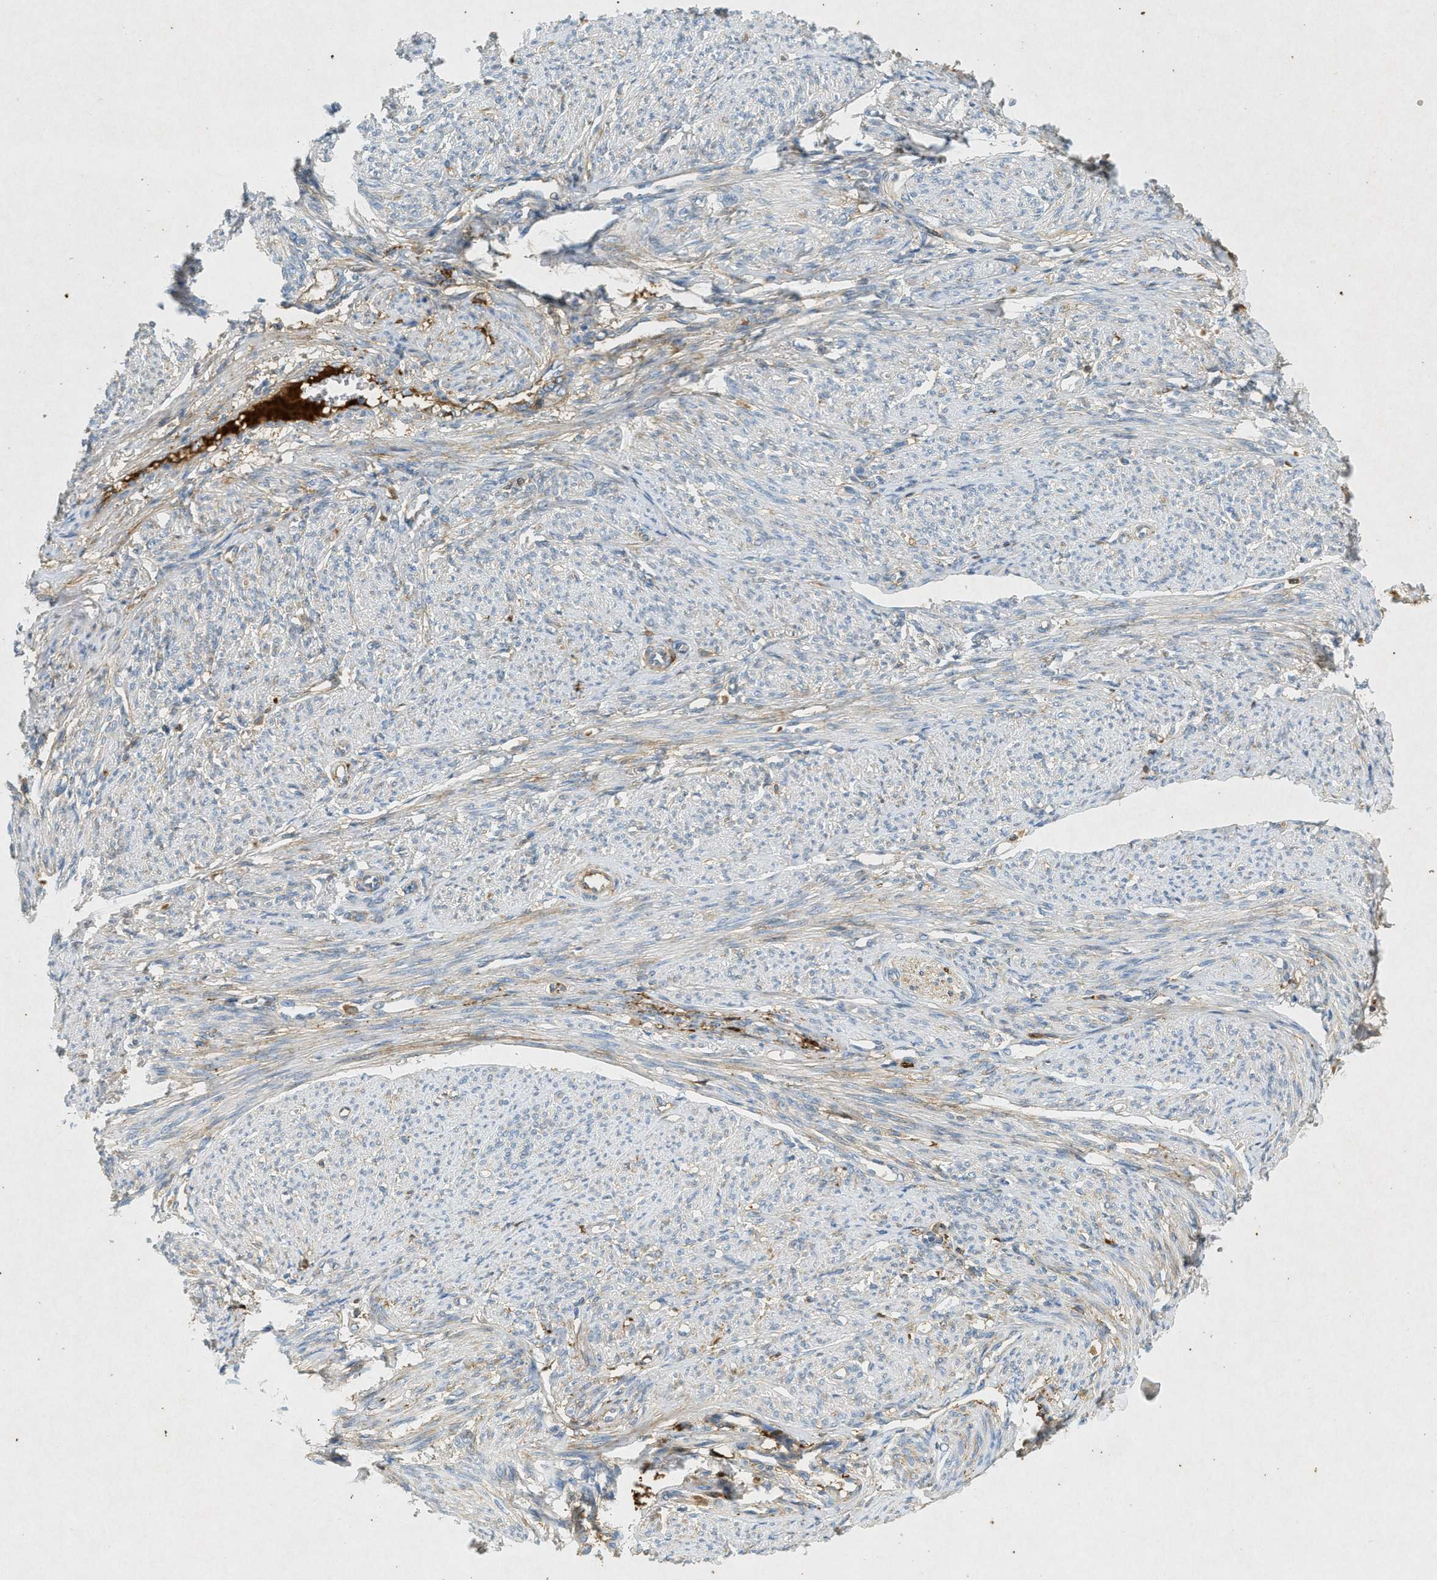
{"staining": {"intensity": "weak", "quantity": "25%-75%", "location": "cytoplasmic/membranous"}, "tissue": "smooth muscle", "cell_type": "Smooth muscle cells", "image_type": "normal", "snomed": [{"axis": "morphology", "description": "Normal tissue, NOS"}, {"axis": "topography", "description": "Smooth muscle"}], "caption": "Protein expression analysis of benign human smooth muscle reveals weak cytoplasmic/membranous positivity in approximately 25%-75% of smooth muscle cells. (DAB (3,3'-diaminobenzidine) IHC, brown staining for protein, blue staining for nuclei).", "gene": "F2", "patient": {"sex": "female", "age": 65}}